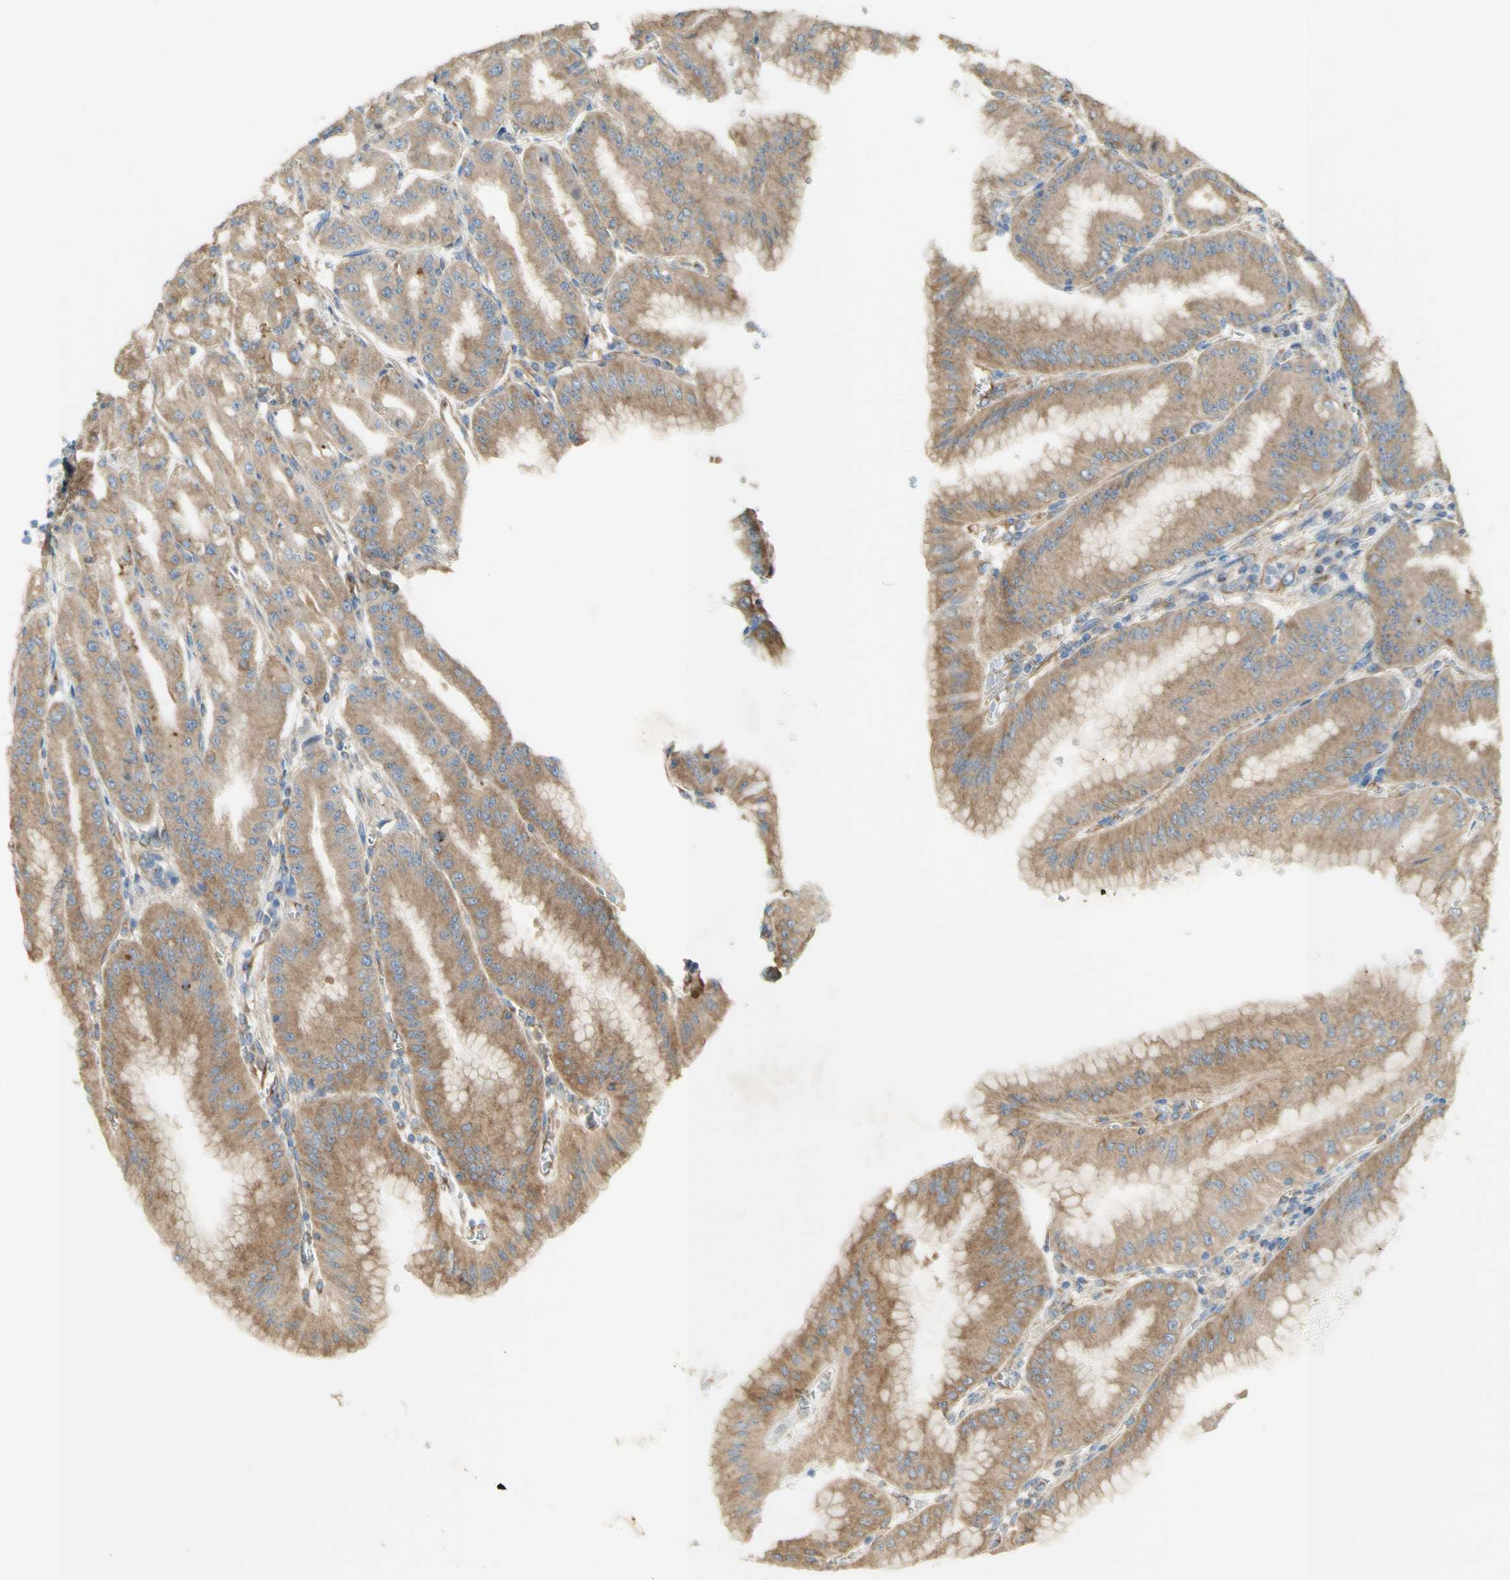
{"staining": {"intensity": "moderate", "quantity": "25%-75%", "location": "cytoplasmic/membranous"}, "tissue": "stomach", "cell_type": "Glandular cells", "image_type": "normal", "snomed": [{"axis": "morphology", "description": "Normal tissue, NOS"}, {"axis": "topography", "description": "Stomach, lower"}], "caption": "A high-resolution image shows immunohistochemistry staining of benign stomach, which exhibits moderate cytoplasmic/membranous positivity in approximately 25%-75% of glandular cells.", "gene": "DYNC1H1", "patient": {"sex": "male", "age": 71}}